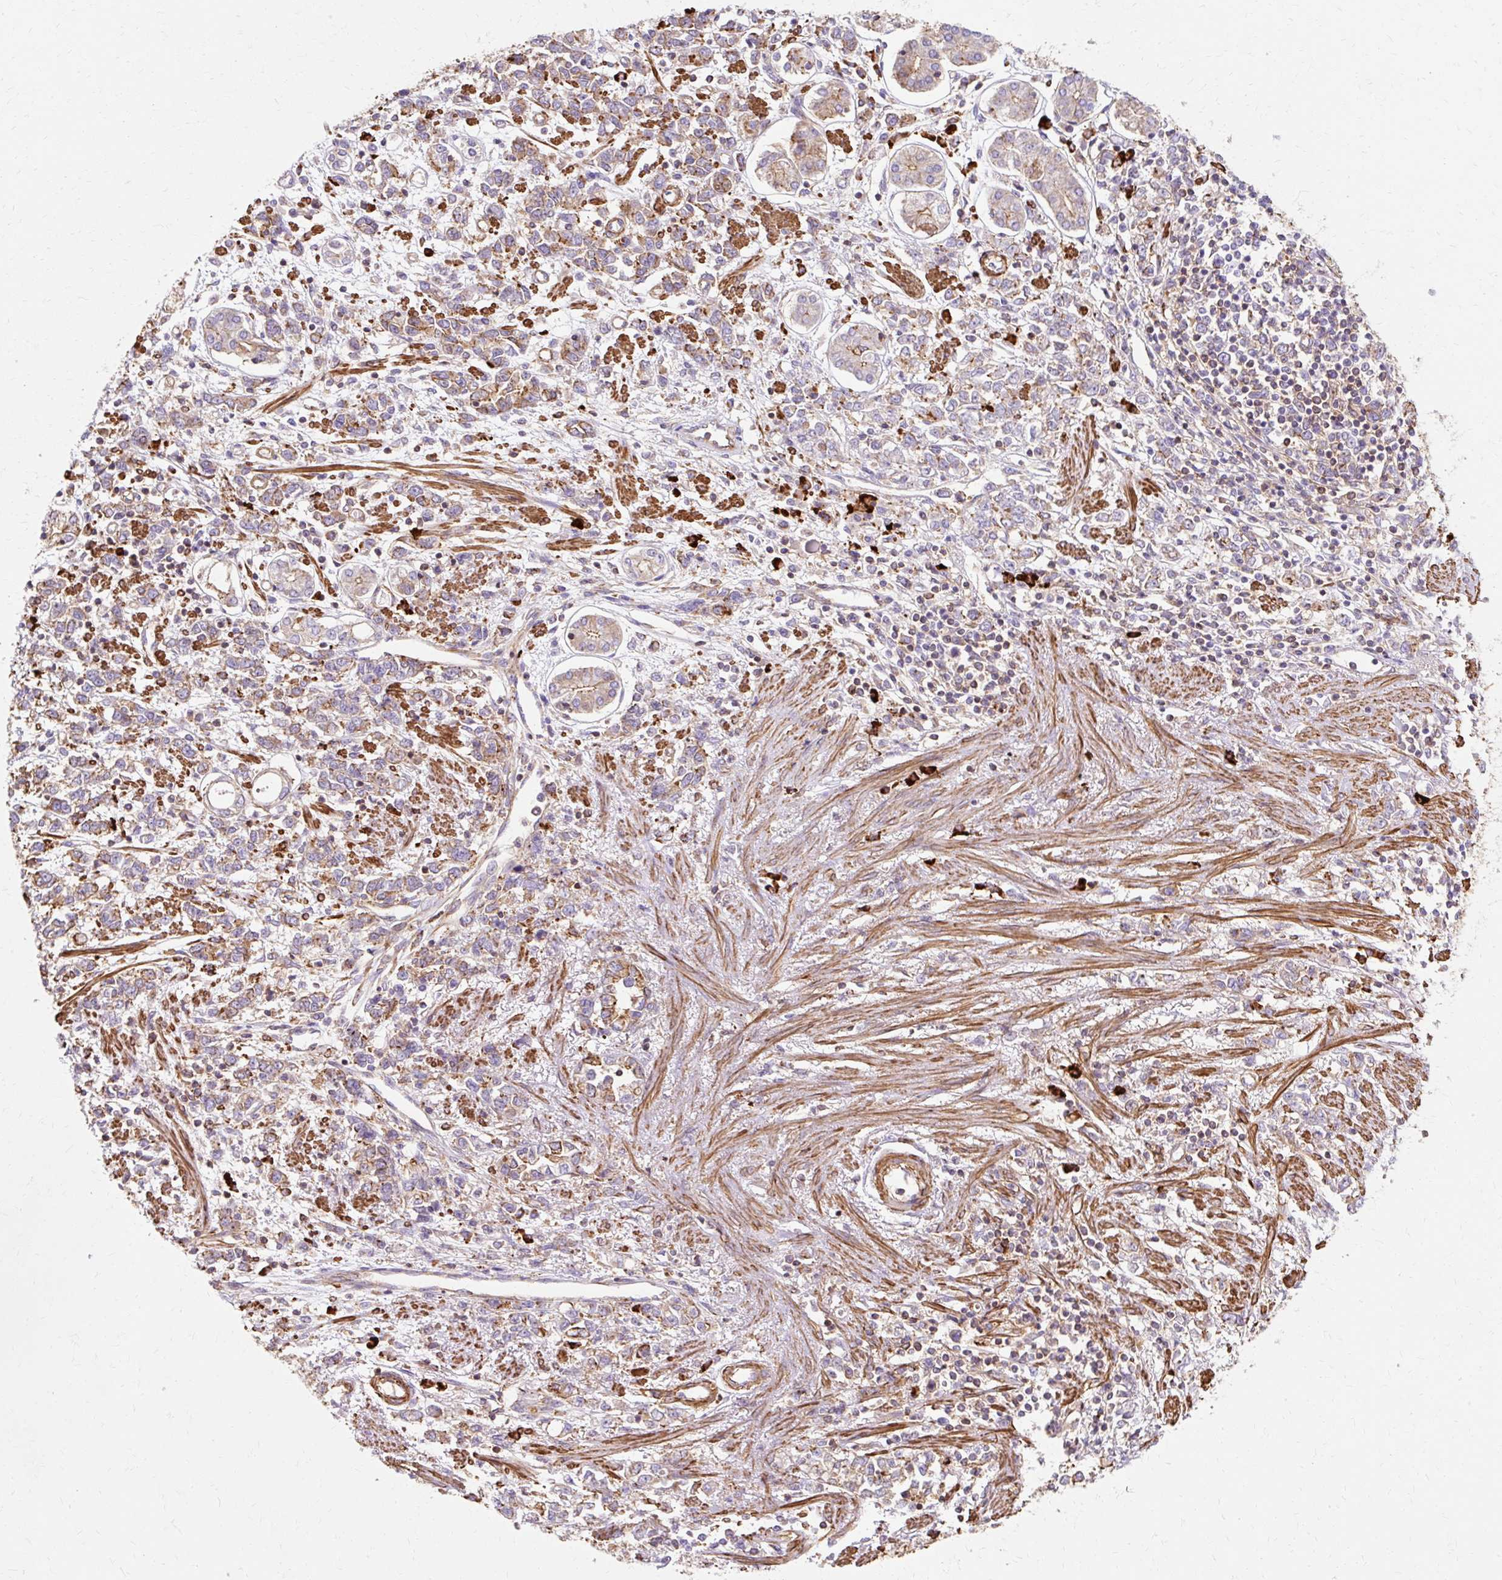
{"staining": {"intensity": "moderate", "quantity": "25%-75%", "location": "cytoplasmic/membranous"}, "tissue": "stomach cancer", "cell_type": "Tumor cells", "image_type": "cancer", "snomed": [{"axis": "morphology", "description": "Adenocarcinoma, NOS"}, {"axis": "topography", "description": "Stomach"}], "caption": "Immunohistochemical staining of human stomach cancer (adenocarcinoma) shows medium levels of moderate cytoplasmic/membranous staining in about 25%-75% of tumor cells.", "gene": "TBC1D2B", "patient": {"sex": "female", "age": 76}}